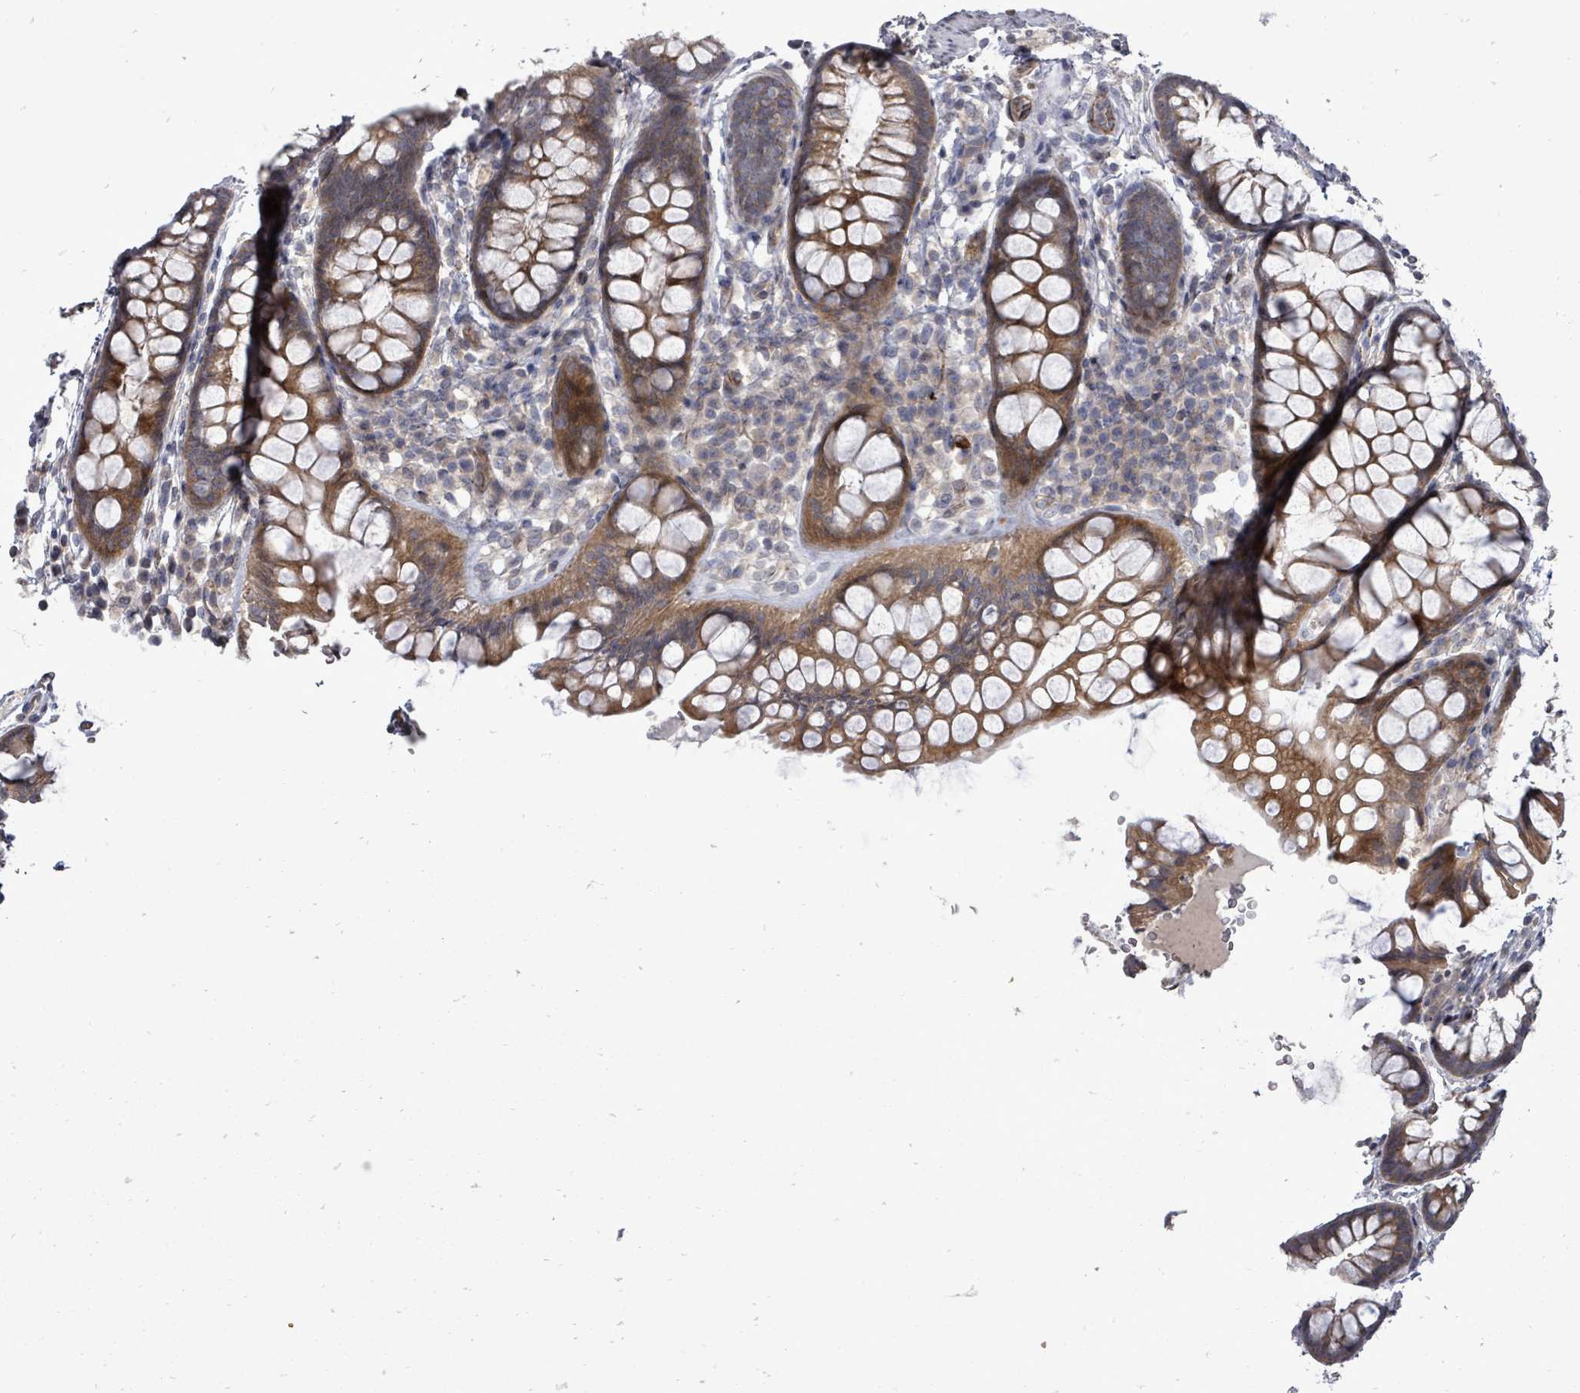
{"staining": {"intensity": "moderate", "quantity": "25%-75%", "location": "cytoplasmic/membranous"}, "tissue": "rectum", "cell_type": "Glandular cells", "image_type": "normal", "snomed": [{"axis": "morphology", "description": "Normal tissue, NOS"}, {"axis": "topography", "description": "Rectum"}, {"axis": "topography", "description": "Peripheral nerve tissue"}], "caption": "Protein staining displays moderate cytoplasmic/membranous expression in approximately 25%-75% of glandular cells in unremarkable rectum. (Brightfield microscopy of DAB IHC at high magnification).", "gene": "RALGAPB", "patient": {"sex": "female", "age": 69}}